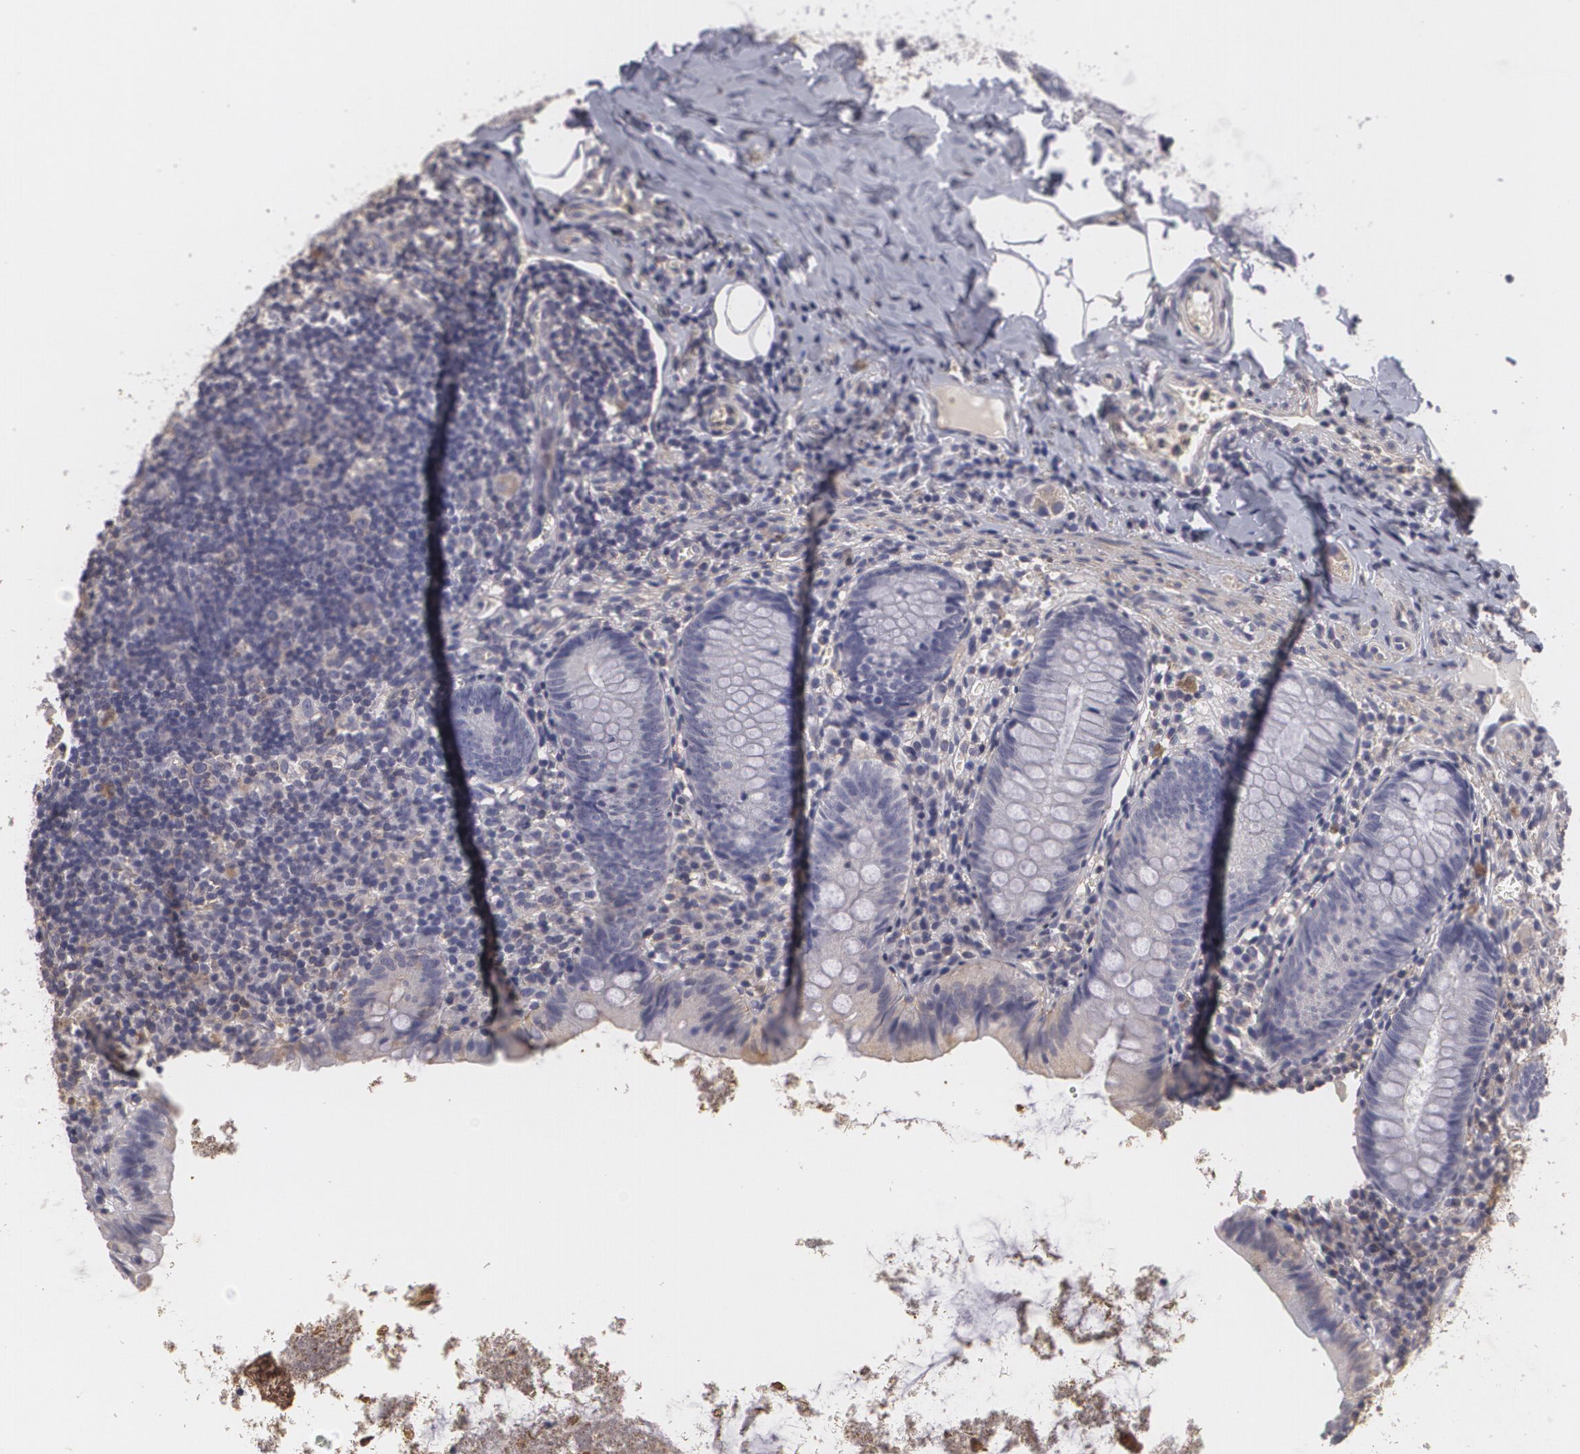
{"staining": {"intensity": "weak", "quantity": "<25%", "location": "cytoplasmic/membranous"}, "tissue": "appendix", "cell_type": "Glandular cells", "image_type": "normal", "snomed": [{"axis": "morphology", "description": "Normal tissue, NOS"}, {"axis": "topography", "description": "Appendix"}], "caption": "DAB immunohistochemical staining of unremarkable appendix exhibits no significant staining in glandular cells.", "gene": "KCNA4", "patient": {"sex": "female", "age": 9}}